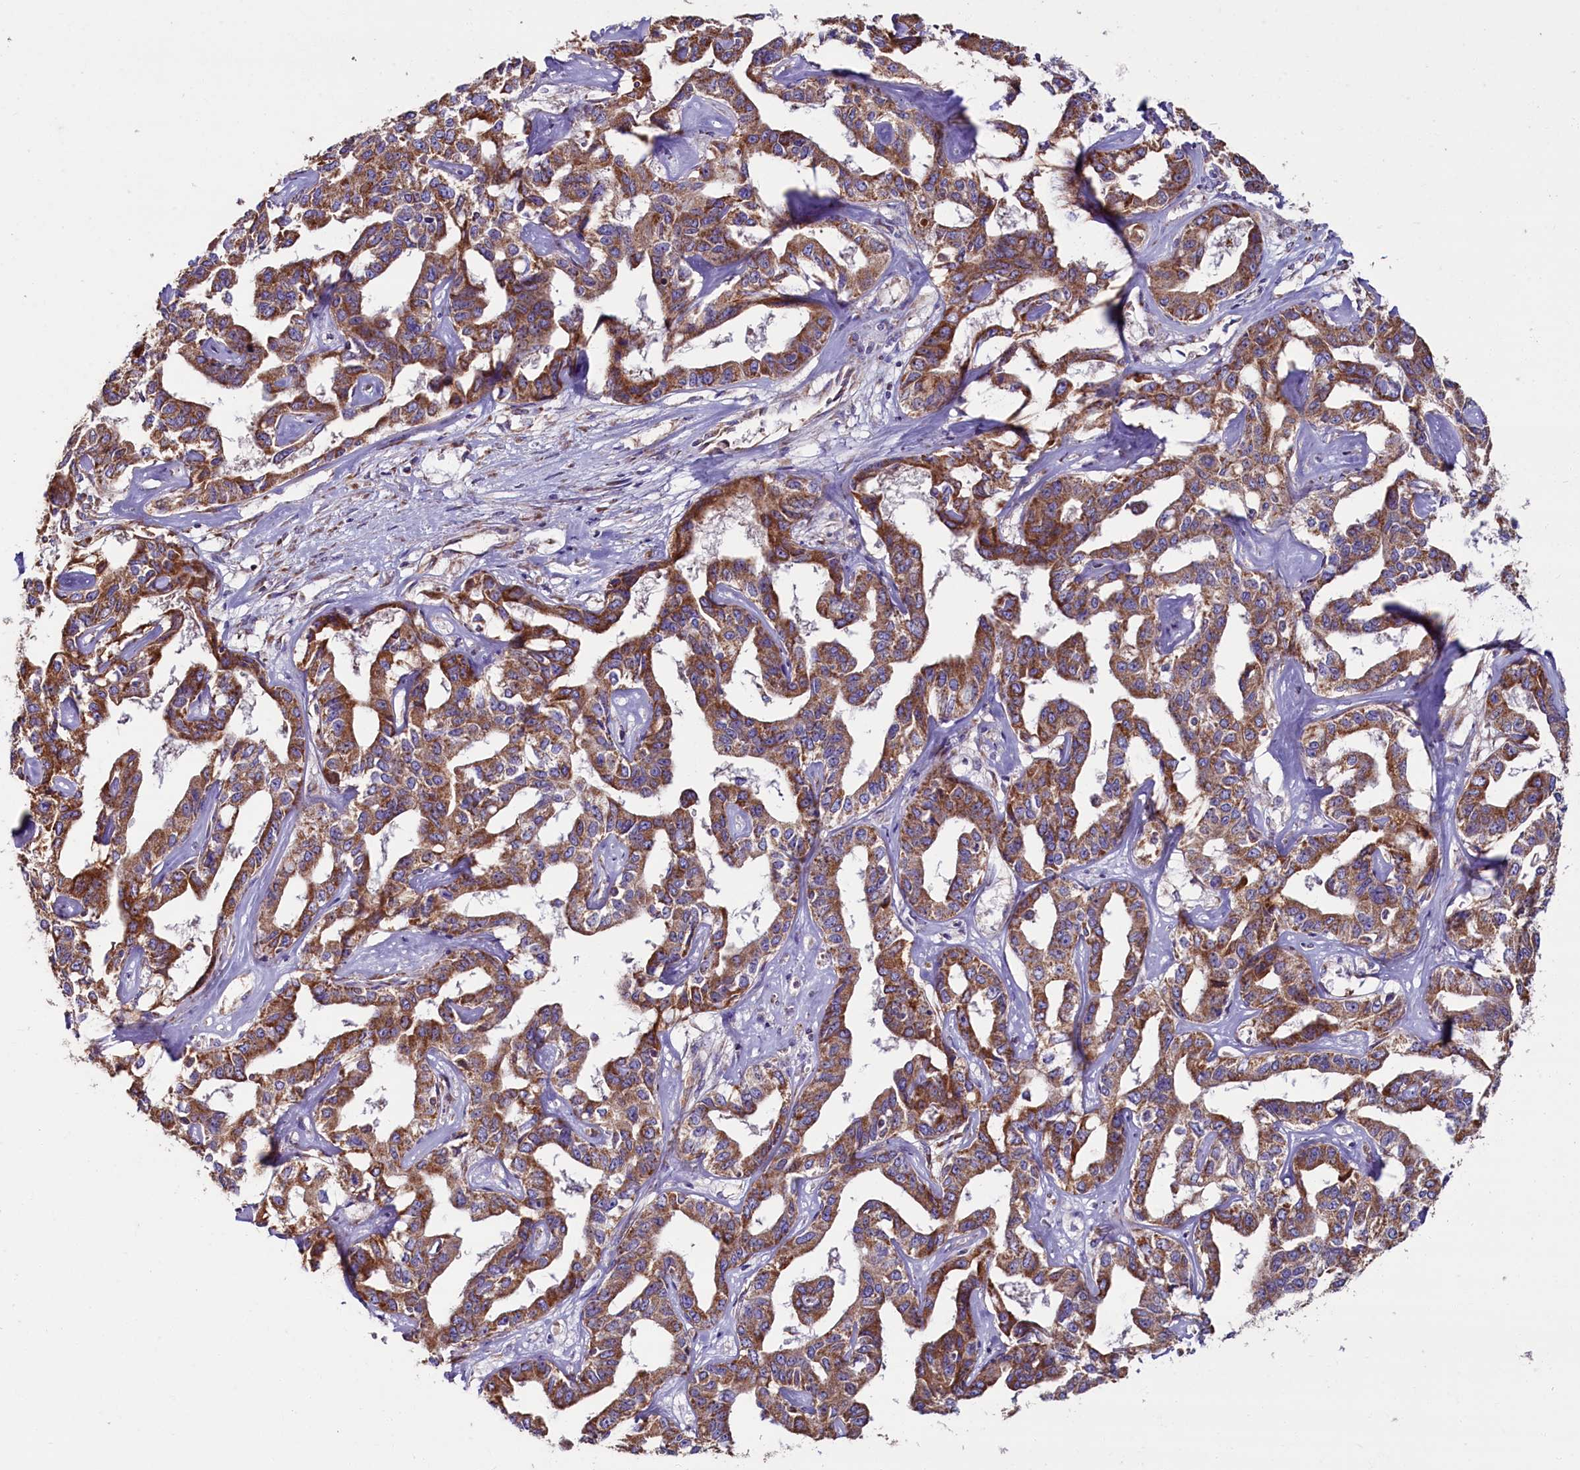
{"staining": {"intensity": "moderate", "quantity": ">75%", "location": "cytoplasmic/membranous"}, "tissue": "liver cancer", "cell_type": "Tumor cells", "image_type": "cancer", "snomed": [{"axis": "morphology", "description": "Cholangiocarcinoma"}, {"axis": "topography", "description": "Liver"}], "caption": "The immunohistochemical stain shows moderate cytoplasmic/membranous staining in tumor cells of liver cholangiocarcinoma tissue. (Stains: DAB (3,3'-diaminobenzidine) in brown, nuclei in blue, Microscopy: brightfield microscopy at high magnification).", "gene": "ZSWIM1", "patient": {"sex": "male", "age": 59}}